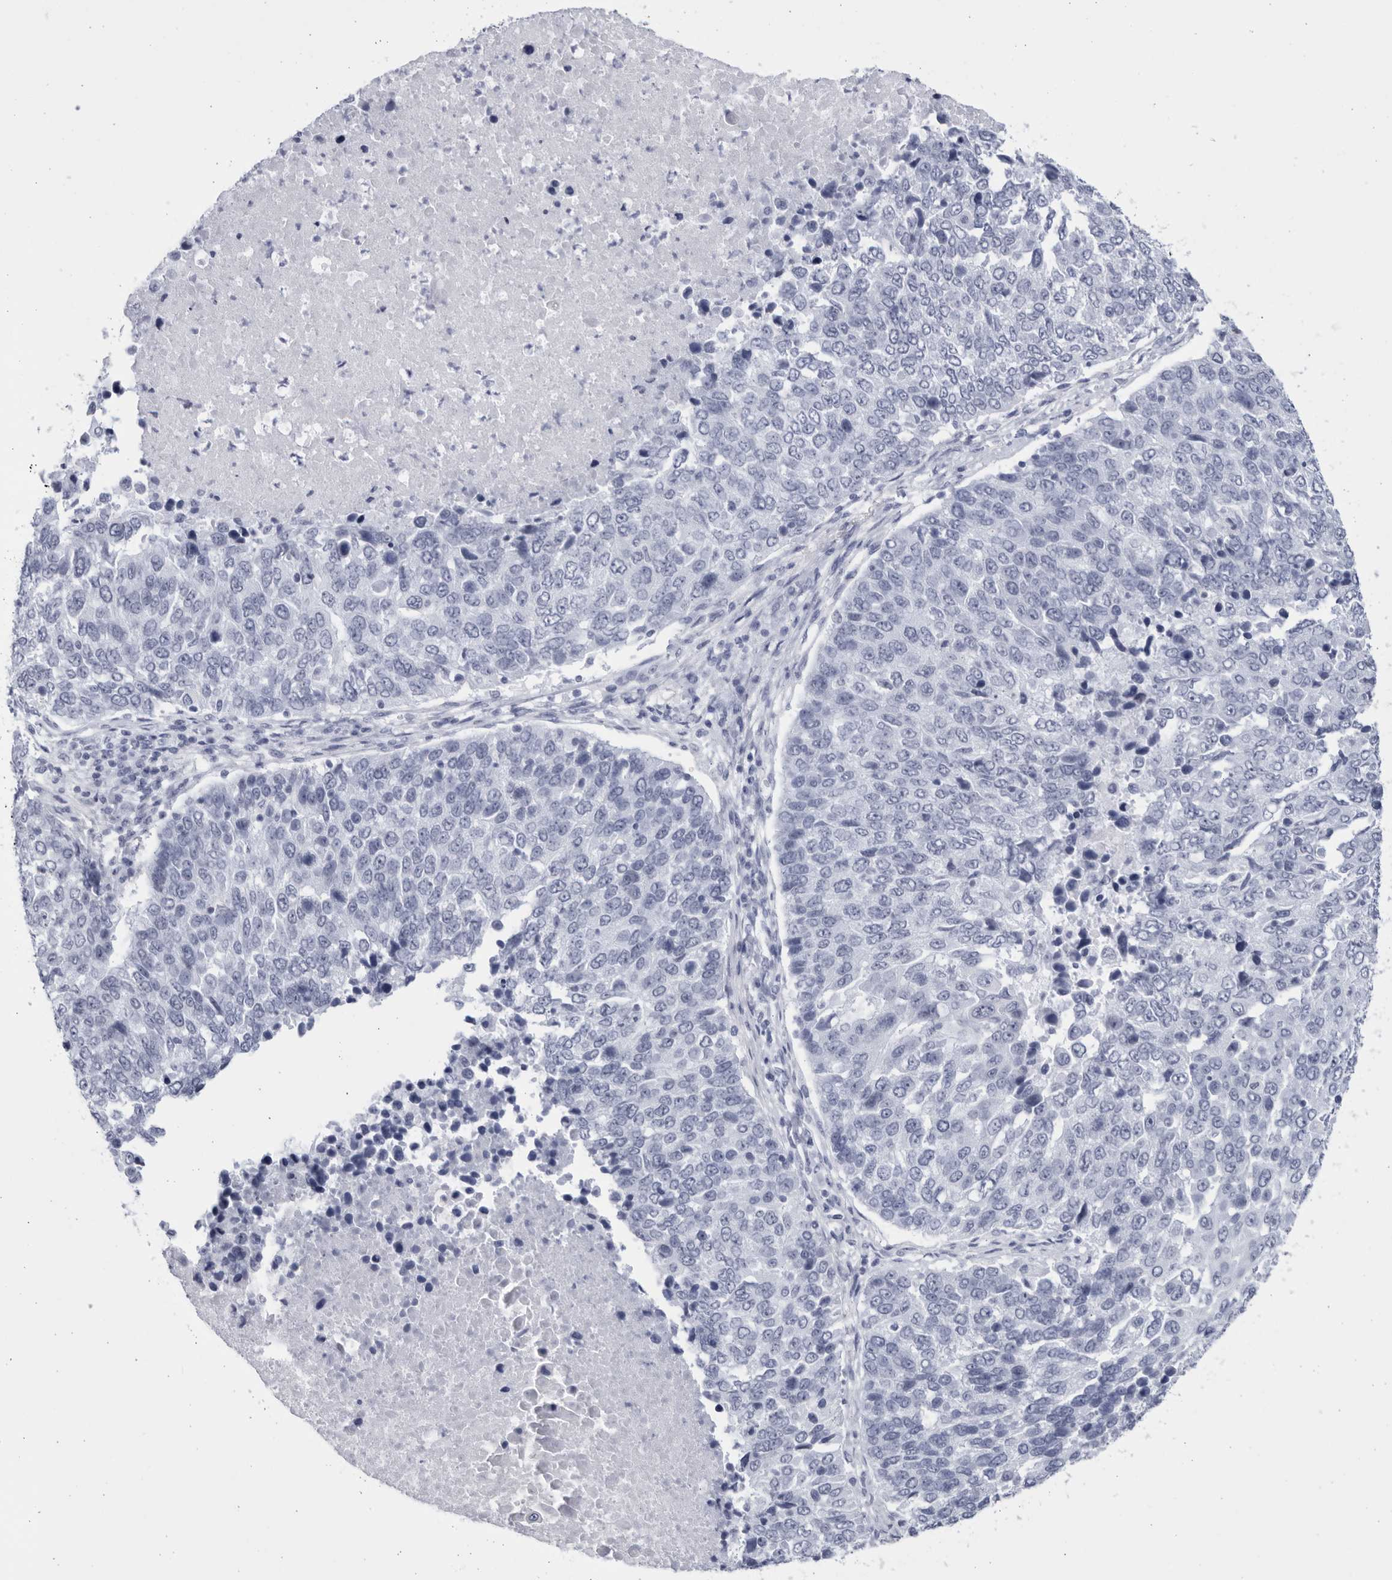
{"staining": {"intensity": "negative", "quantity": "none", "location": "none"}, "tissue": "lung cancer", "cell_type": "Tumor cells", "image_type": "cancer", "snomed": [{"axis": "morphology", "description": "Squamous cell carcinoma, NOS"}, {"axis": "topography", "description": "Lung"}], "caption": "Tumor cells show no significant protein positivity in lung cancer. The staining was performed using DAB (3,3'-diaminobenzidine) to visualize the protein expression in brown, while the nuclei were stained in blue with hematoxylin (Magnification: 20x).", "gene": "CCDC181", "patient": {"sex": "male", "age": 66}}